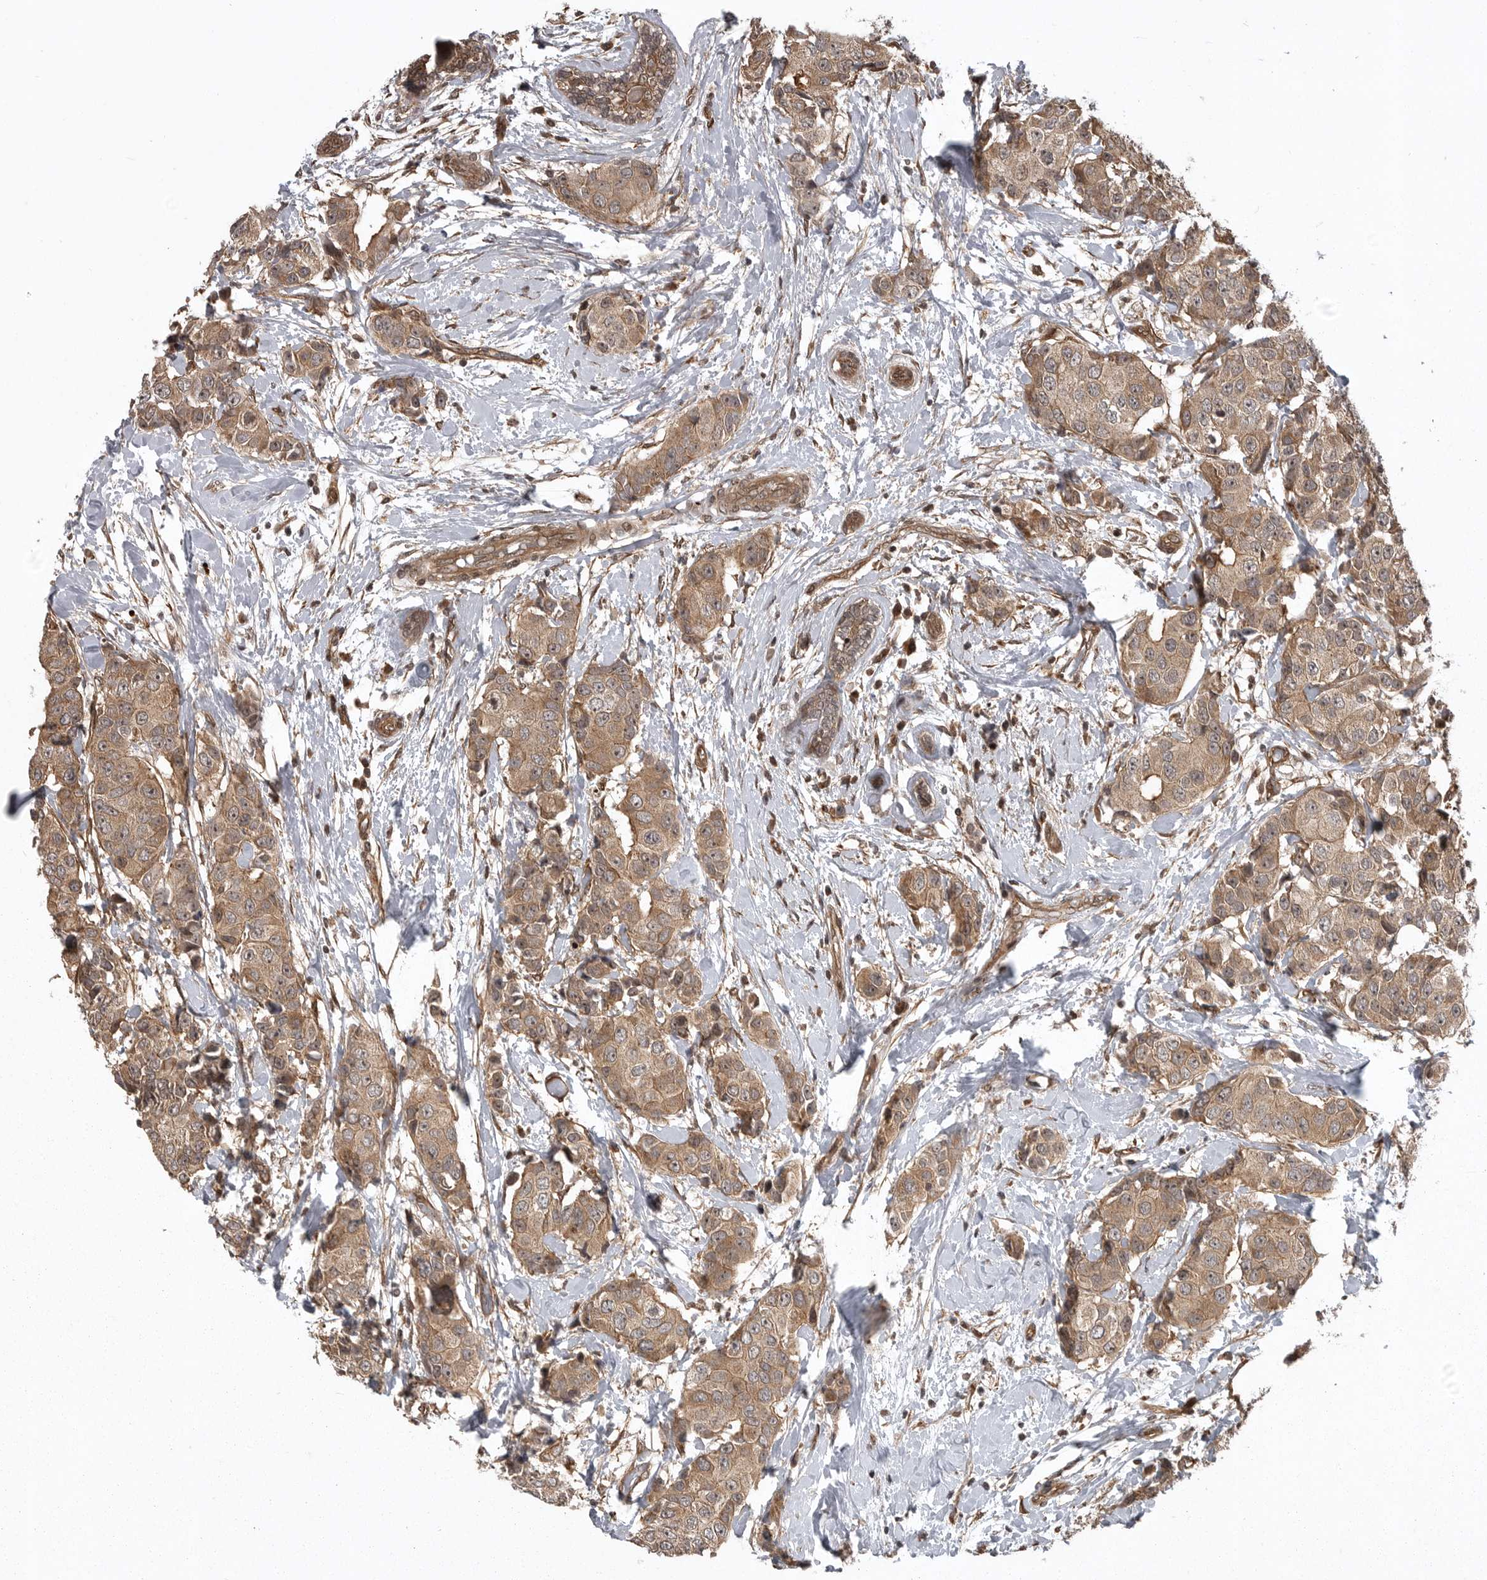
{"staining": {"intensity": "moderate", "quantity": ">75%", "location": "cytoplasmic/membranous"}, "tissue": "breast cancer", "cell_type": "Tumor cells", "image_type": "cancer", "snomed": [{"axis": "morphology", "description": "Normal tissue, NOS"}, {"axis": "morphology", "description": "Duct carcinoma"}, {"axis": "topography", "description": "Breast"}], "caption": "High-magnification brightfield microscopy of breast cancer (invasive ductal carcinoma) stained with DAB (3,3'-diaminobenzidine) (brown) and counterstained with hematoxylin (blue). tumor cells exhibit moderate cytoplasmic/membranous staining is identified in approximately>75% of cells.", "gene": "DNAJC8", "patient": {"sex": "female", "age": 39}}